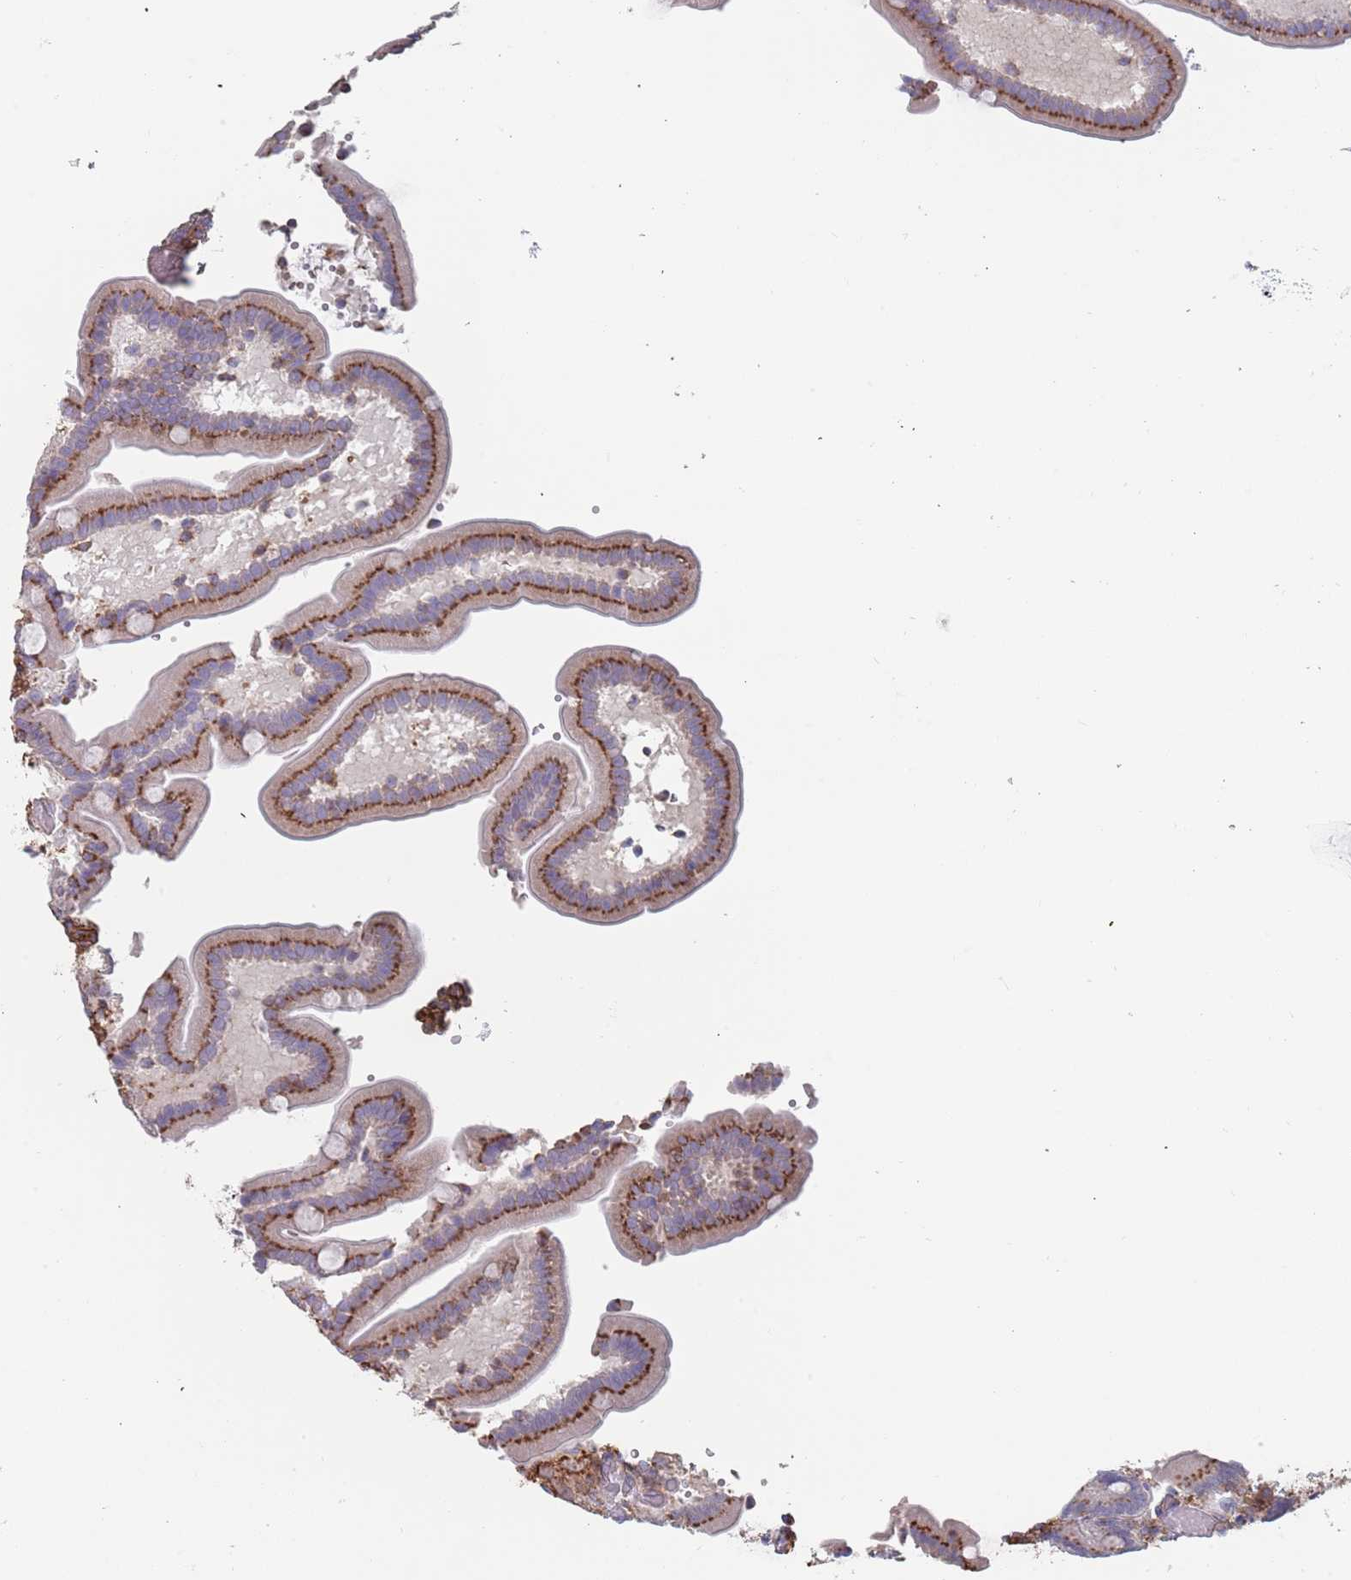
{"staining": {"intensity": "strong", "quantity": "<25%", "location": "cytoplasmic/membranous"}, "tissue": "duodenum", "cell_type": "Glandular cells", "image_type": "normal", "snomed": [{"axis": "morphology", "description": "Normal tissue, NOS"}, {"axis": "topography", "description": "Duodenum"}], "caption": "Protein staining demonstrates strong cytoplasmic/membranous positivity in approximately <25% of glandular cells in benign duodenum.", "gene": "RNF144A", "patient": {"sex": "female", "age": 62}}